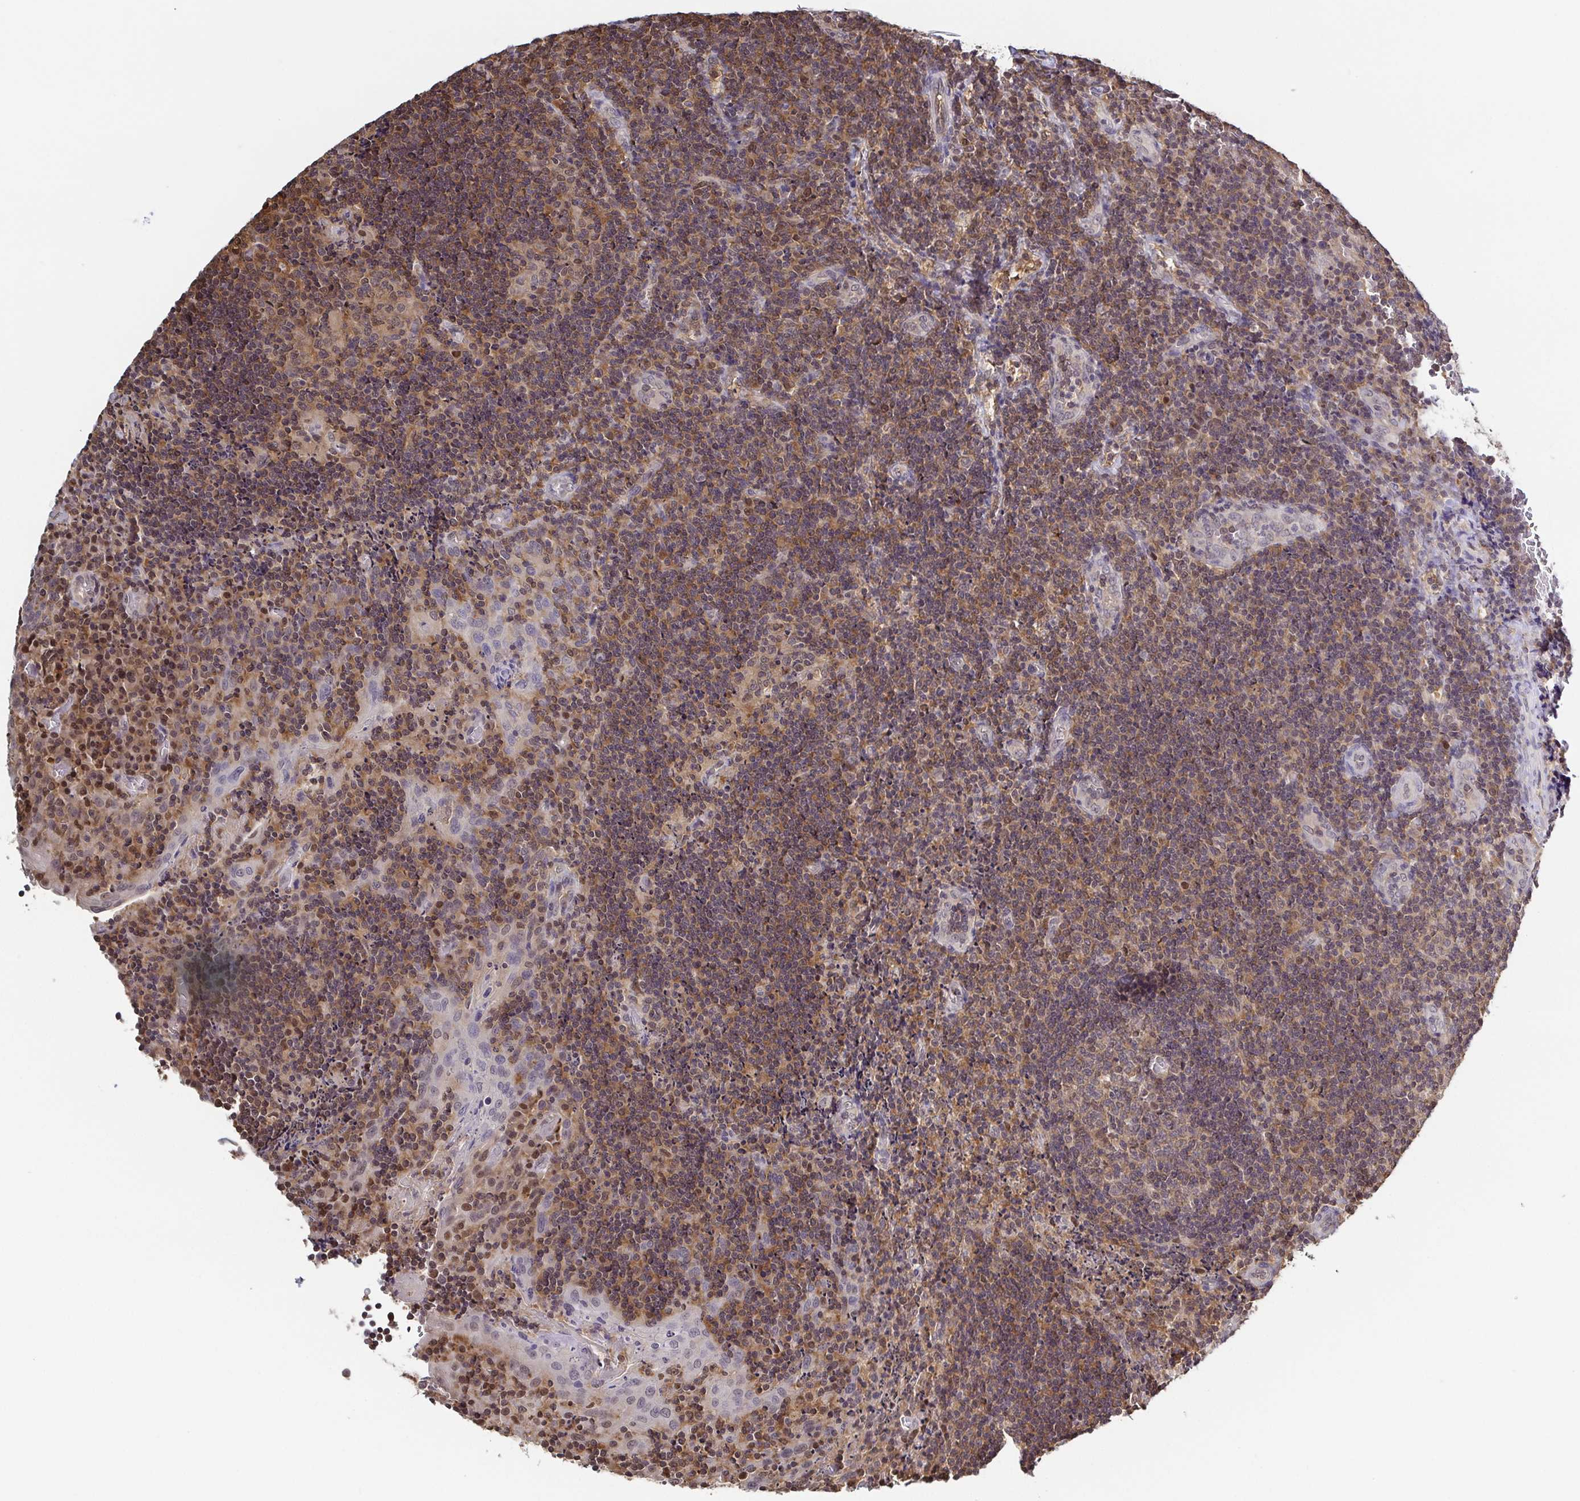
{"staining": {"intensity": "moderate", "quantity": ">75%", "location": "cytoplasmic/membranous,nuclear"}, "tissue": "tonsil", "cell_type": "Germinal center cells", "image_type": "normal", "snomed": [{"axis": "morphology", "description": "Normal tissue, NOS"}, {"axis": "topography", "description": "Tonsil"}], "caption": "Immunohistochemical staining of unremarkable tonsil shows moderate cytoplasmic/membranous,nuclear protein staining in about >75% of germinal center cells.", "gene": "PSMB9", "patient": {"sex": "male", "age": 17}}